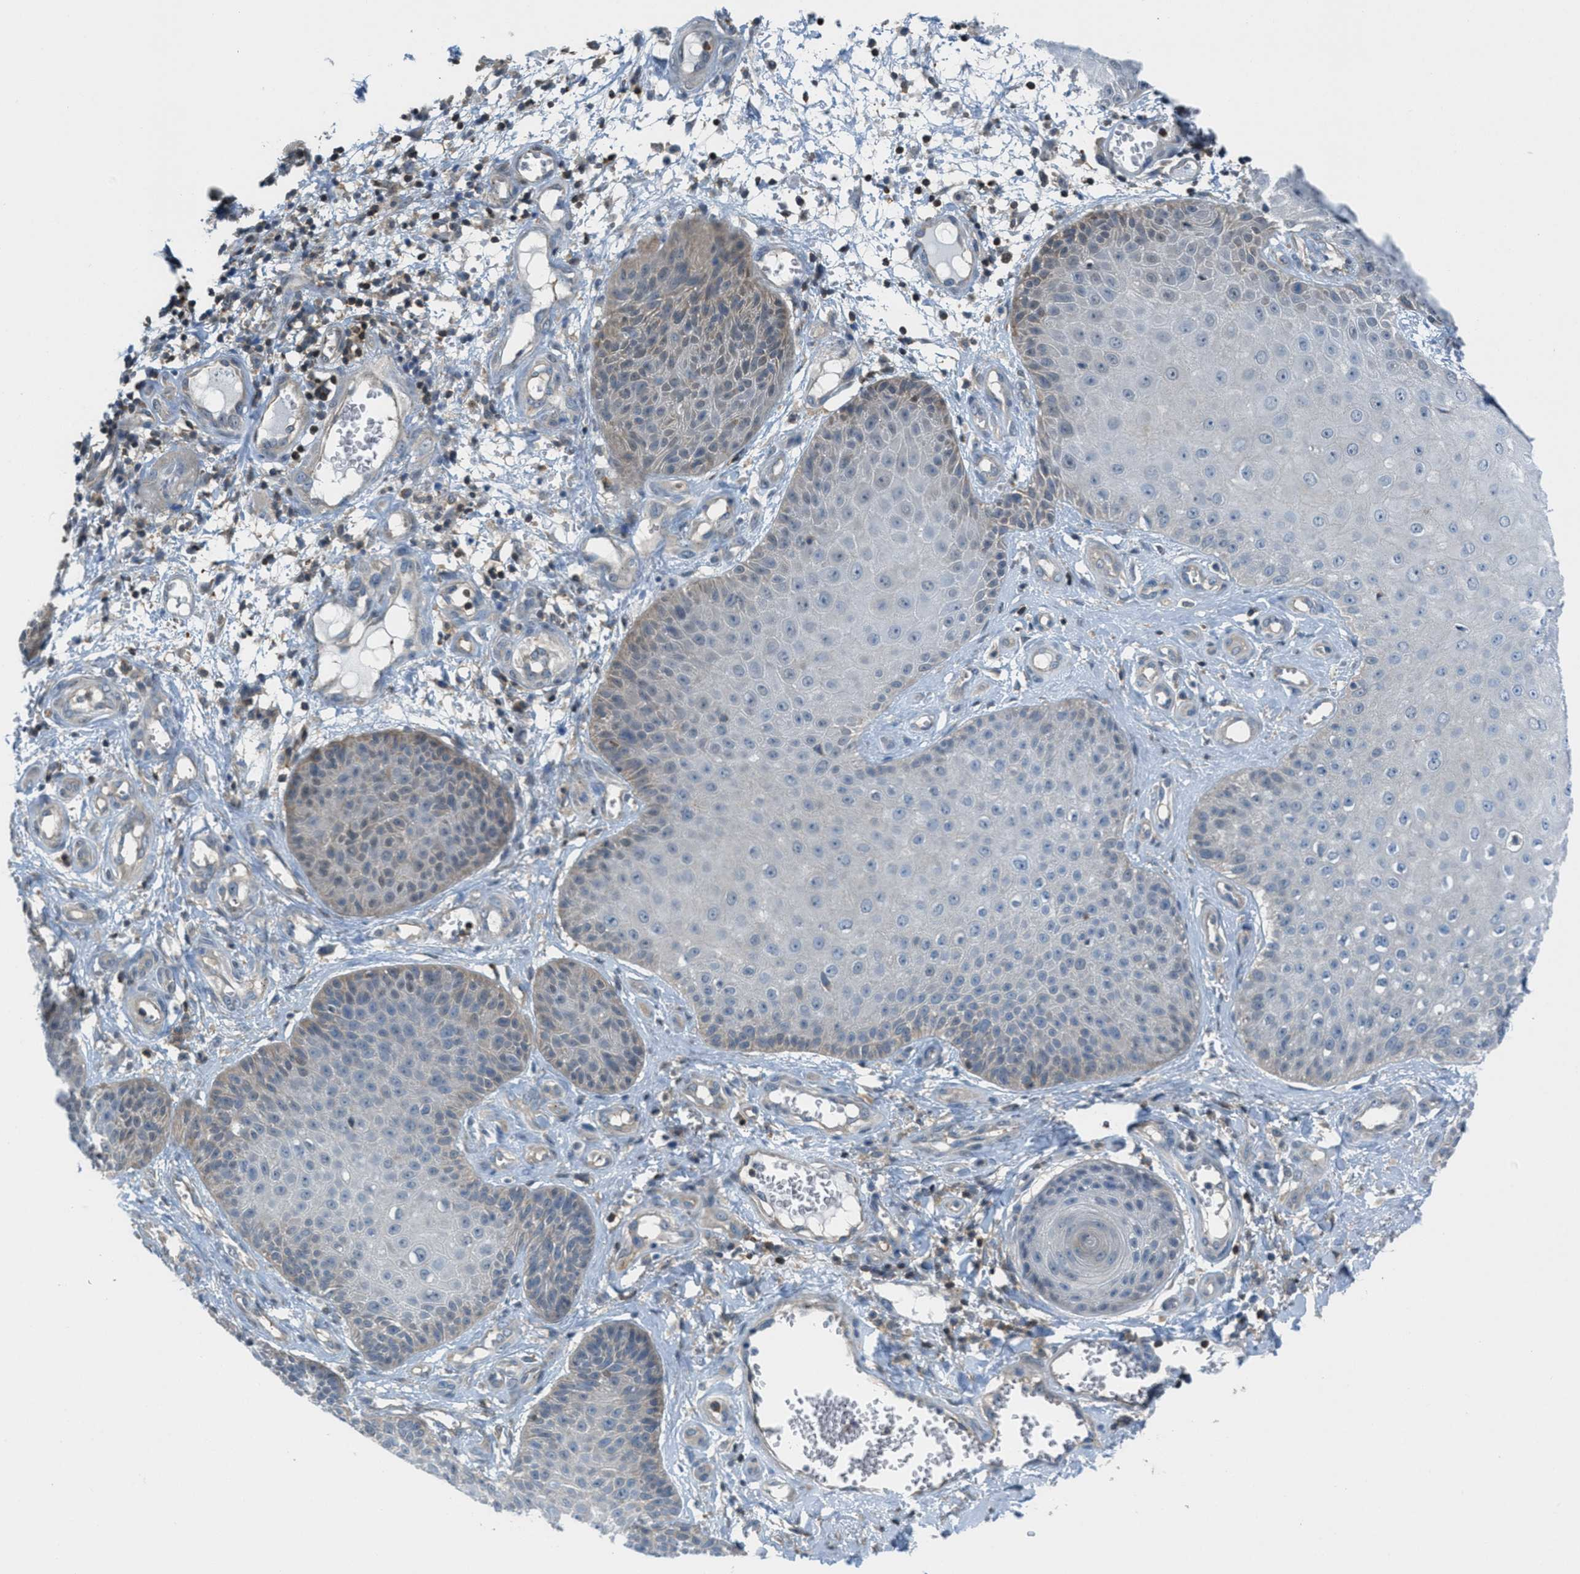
{"staining": {"intensity": "weak", "quantity": "<25%", "location": "cytoplasmic/membranous"}, "tissue": "skin cancer", "cell_type": "Tumor cells", "image_type": "cancer", "snomed": [{"axis": "morphology", "description": "Squamous cell carcinoma, NOS"}, {"axis": "topography", "description": "Skin"}], "caption": "The immunohistochemistry (IHC) photomicrograph has no significant staining in tumor cells of squamous cell carcinoma (skin) tissue.", "gene": "PIP5K1C", "patient": {"sex": "male", "age": 74}}